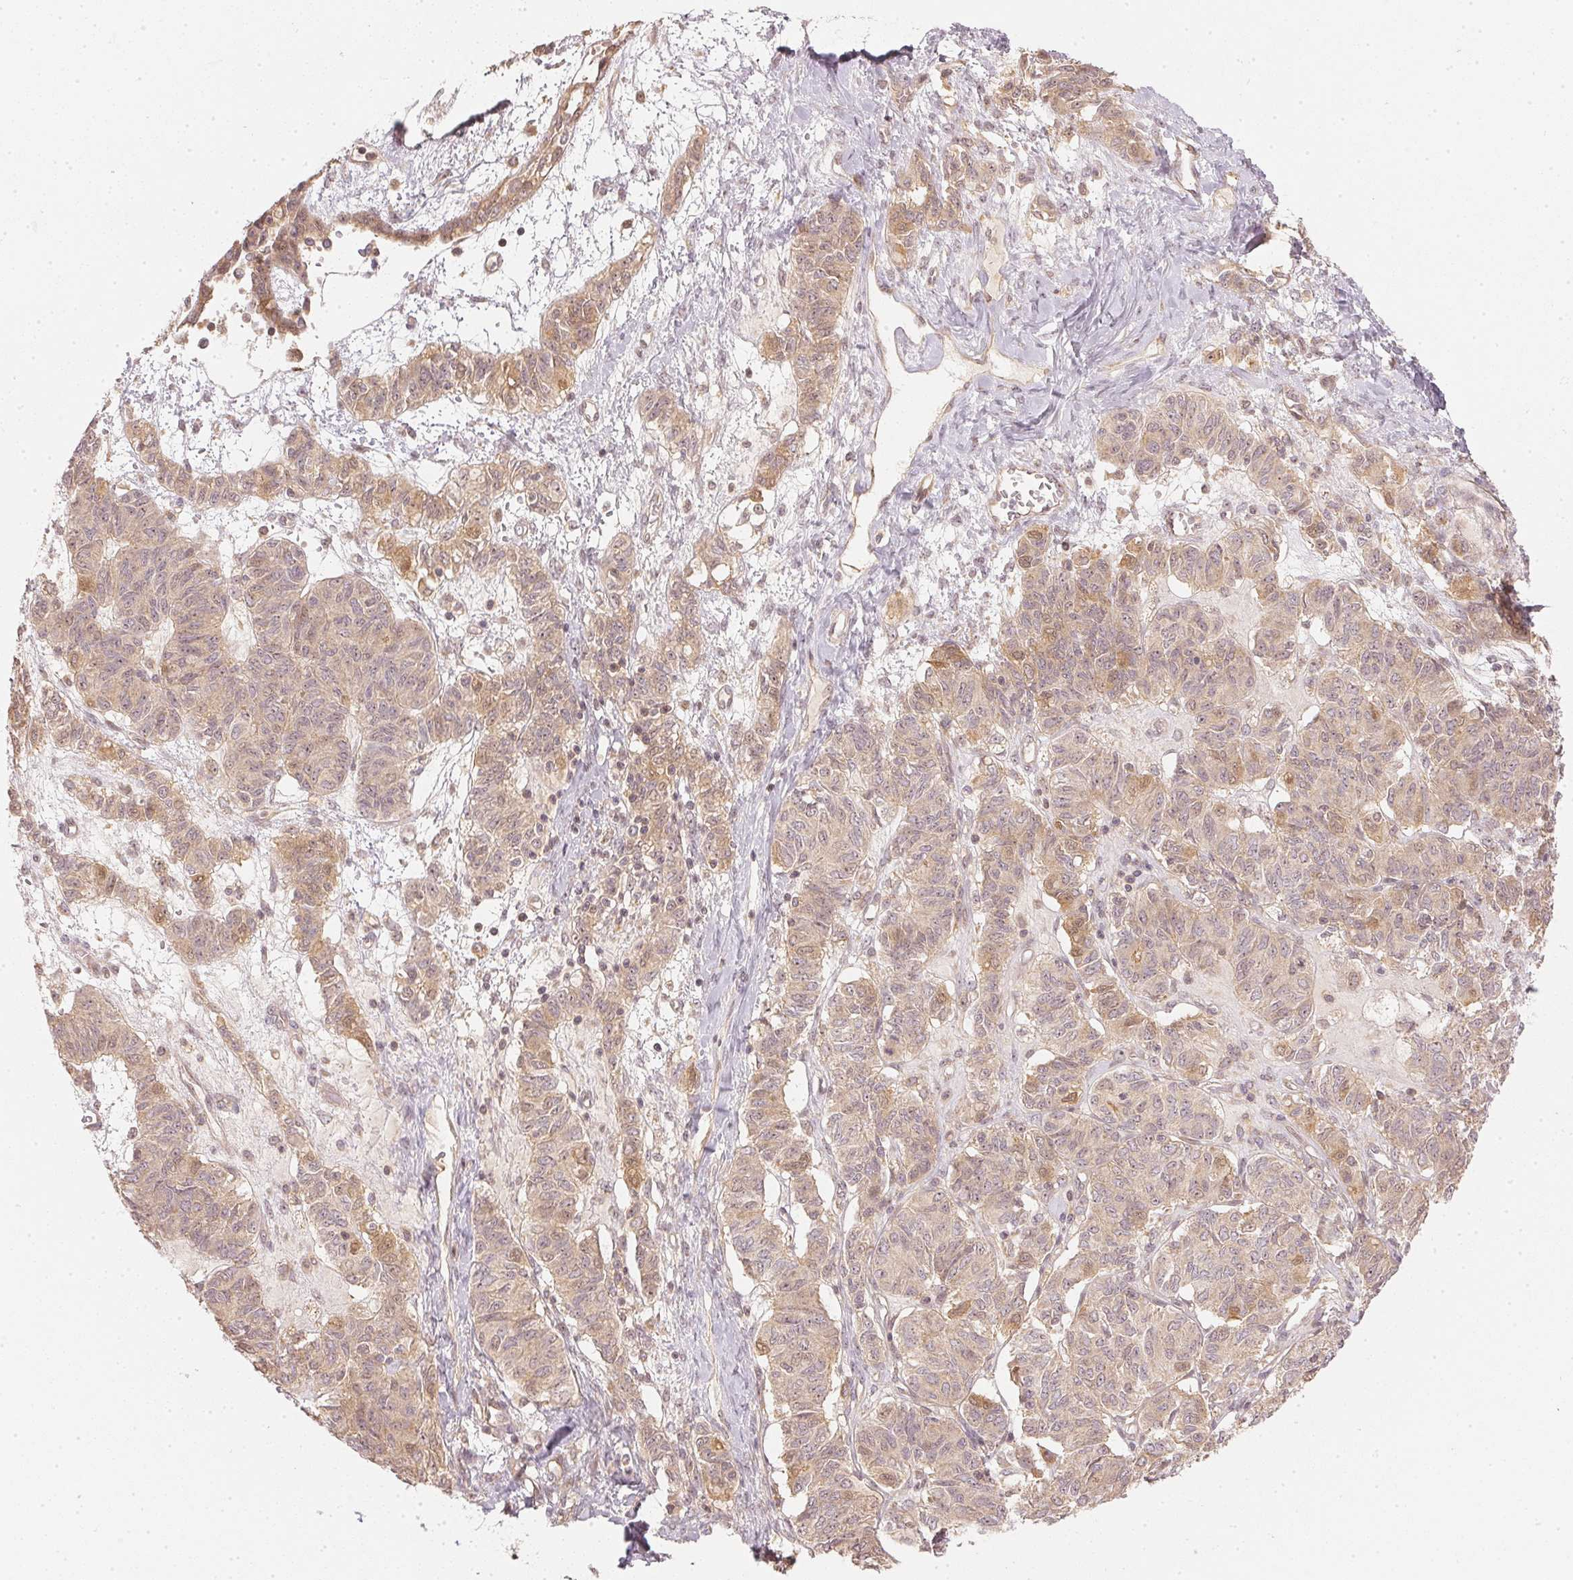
{"staining": {"intensity": "weak", "quantity": ">75%", "location": "cytoplasmic/membranous"}, "tissue": "ovarian cancer", "cell_type": "Tumor cells", "image_type": "cancer", "snomed": [{"axis": "morphology", "description": "Carcinoma, endometroid"}, {"axis": "topography", "description": "Ovary"}], "caption": "An immunohistochemistry image of neoplastic tissue is shown. Protein staining in brown highlights weak cytoplasmic/membranous positivity in ovarian cancer (endometroid carcinoma) within tumor cells. The staining was performed using DAB (3,3'-diaminobenzidine) to visualize the protein expression in brown, while the nuclei were stained in blue with hematoxylin (Magnification: 20x).", "gene": "WDR54", "patient": {"sex": "female", "age": 80}}